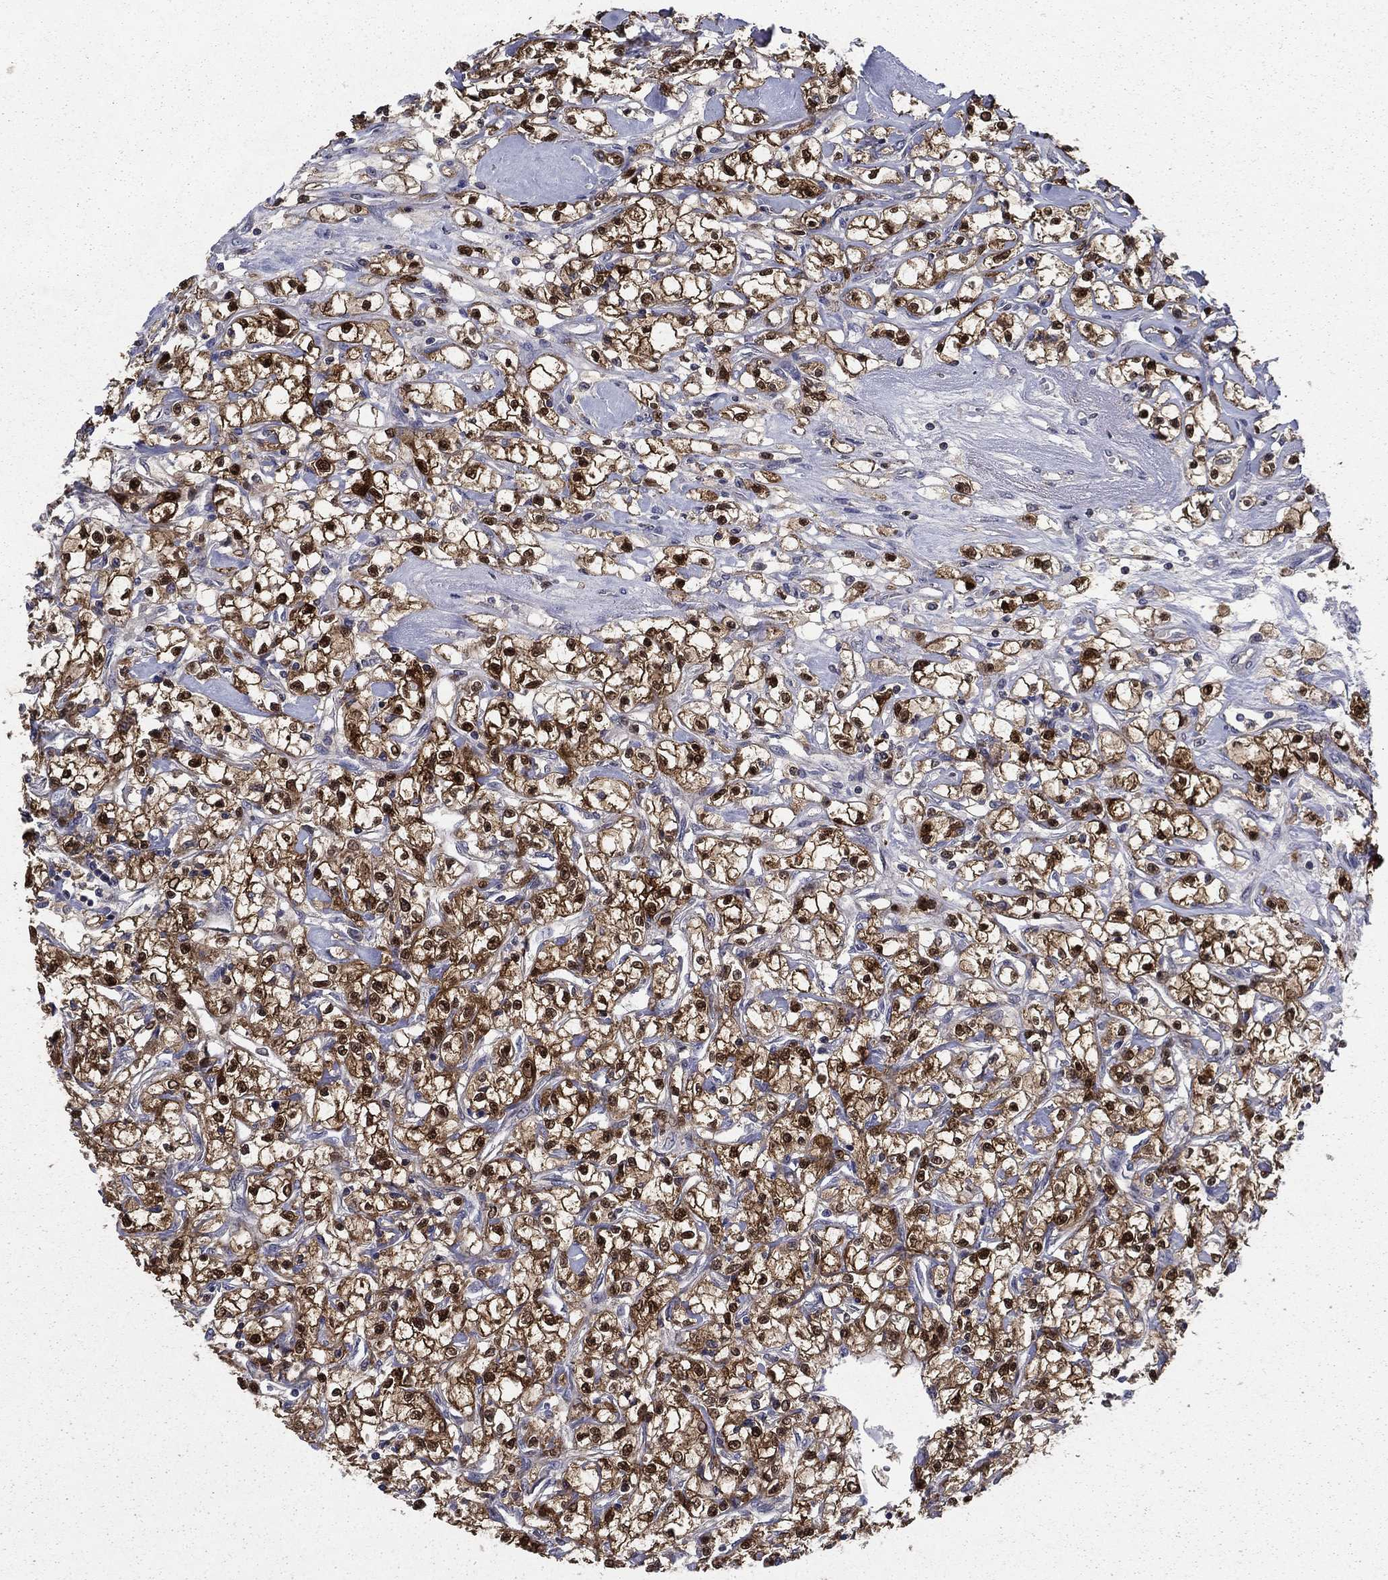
{"staining": {"intensity": "strong", "quantity": ">75%", "location": "cytoplasmic/membranous,nuclear"}, "tissue": "renal cancer", "cell_type": "Tumor cells", "image_type": "cancer", "snomed": [{"axis": "morphology", "description": "Adenocarcinoma, NOS"}, {"axis": "topography", "description": "Kidney"}], "caption": "Protein expression analysis of human renal cancer (adenocarcinoma) reveals strong cytoplasmic/membranous and nuclear staining in approximately >75% of tumor cells.", "gene": "NIT2", "patient": {"sex": "female", "age": 59}}